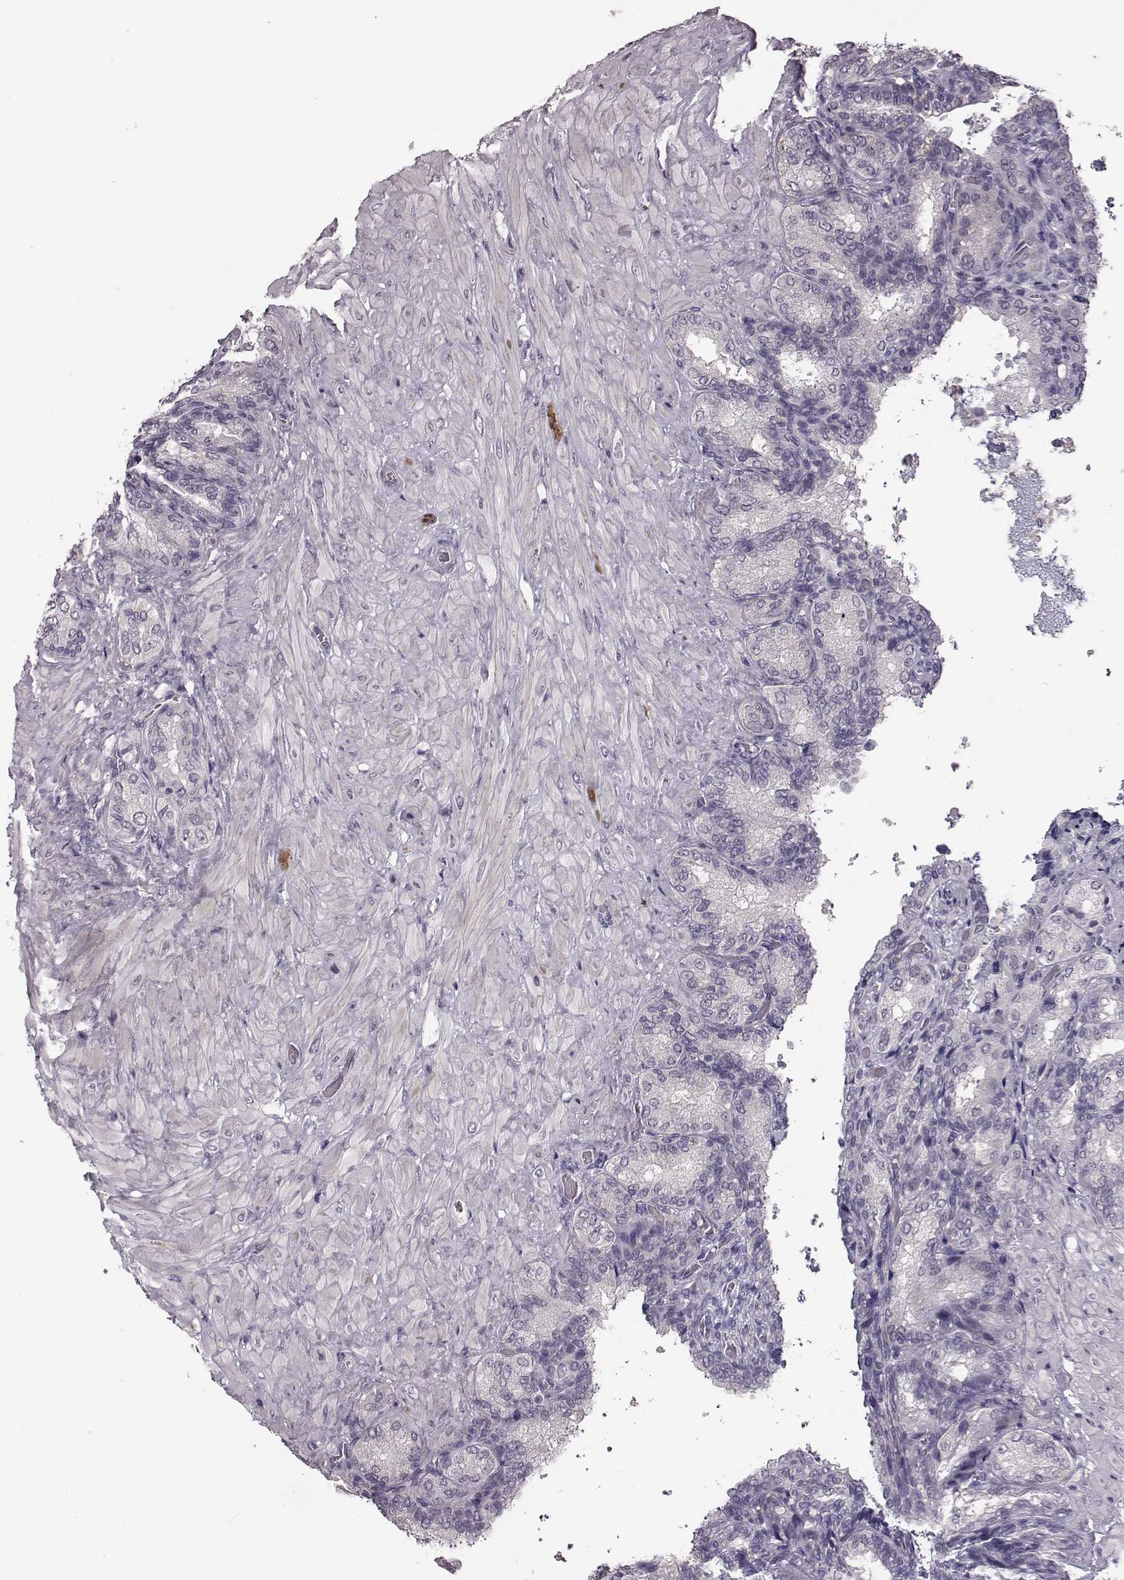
{"staining": {"intensity": "negative", "quantity": "none", "location": "none"}, "tissue": "seminal vesicle", "cell_type": "Glandular cells", "image_type": "normal", "snomed": [{"axis": "morphology", "description": "Normal tissue, NOS"}, {"axis": "topography", "description": "Seminal veicle"}], "caption": "Immunohistochemistry (IHC) photomicrograph of normal seminal vesicle: human seminal vesicle stained with DAB reveals no significant protein staining in glandular cells.", "gene": "C10orf62", "patient": {"sex": "male", "age": 68}}